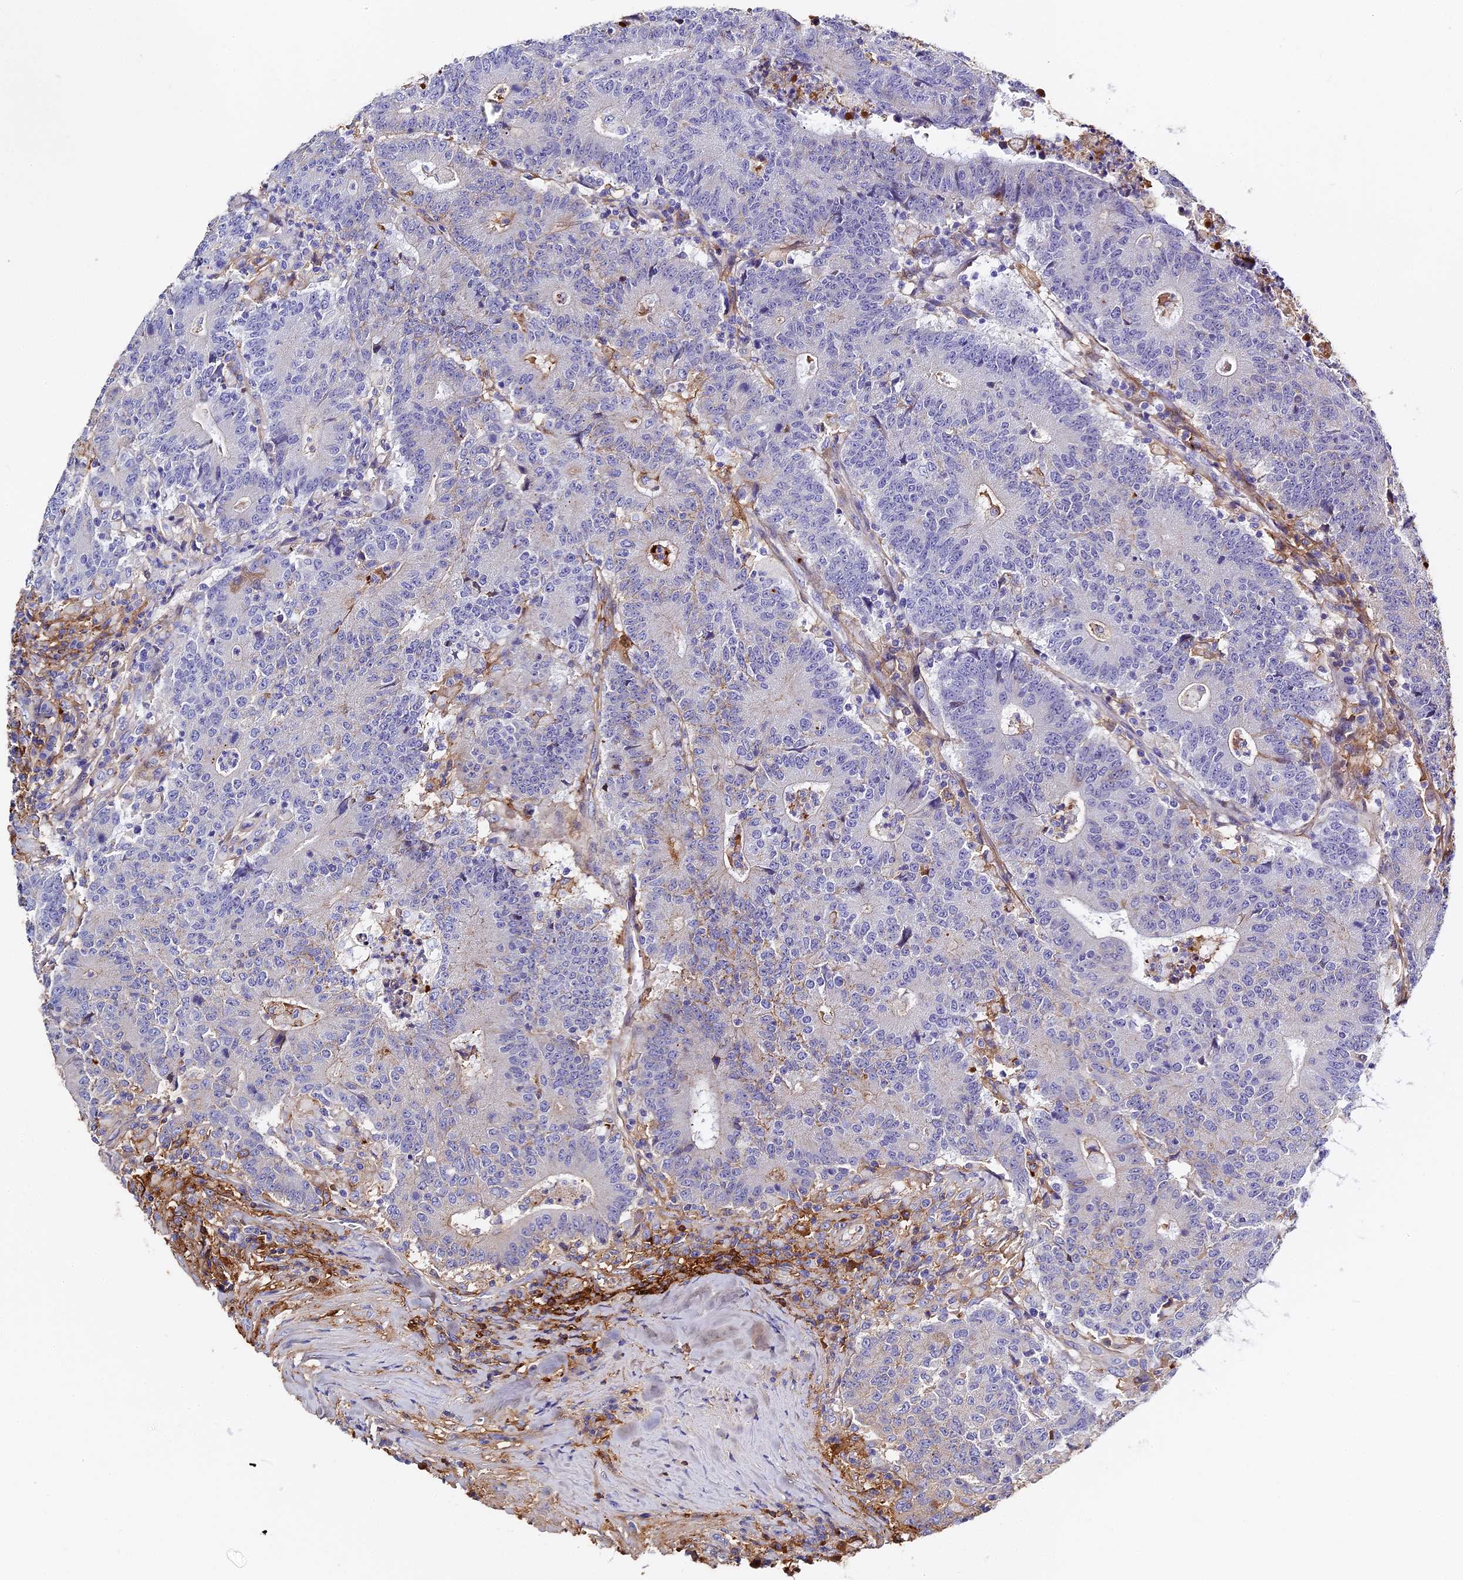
{"staining": {"intensity": "negative", "quantity": "none", "location": "none"}, "tissue": "colorectal cancer", "cell_type": "Tumor cells", "image_type": "cancer", "snomed": [{"axis": "morphology", "description": "Adenocarcinoma, NOS"}, {"axis": "topography", "description": "Colon"}], "caption": "Human colorectal adenocarcinoma stained for a protein using immunohistochemistry exhibits no positivity in tumor cells.", "gene": "ITIH1", "patient": {"sex": "female", "age": 75}}